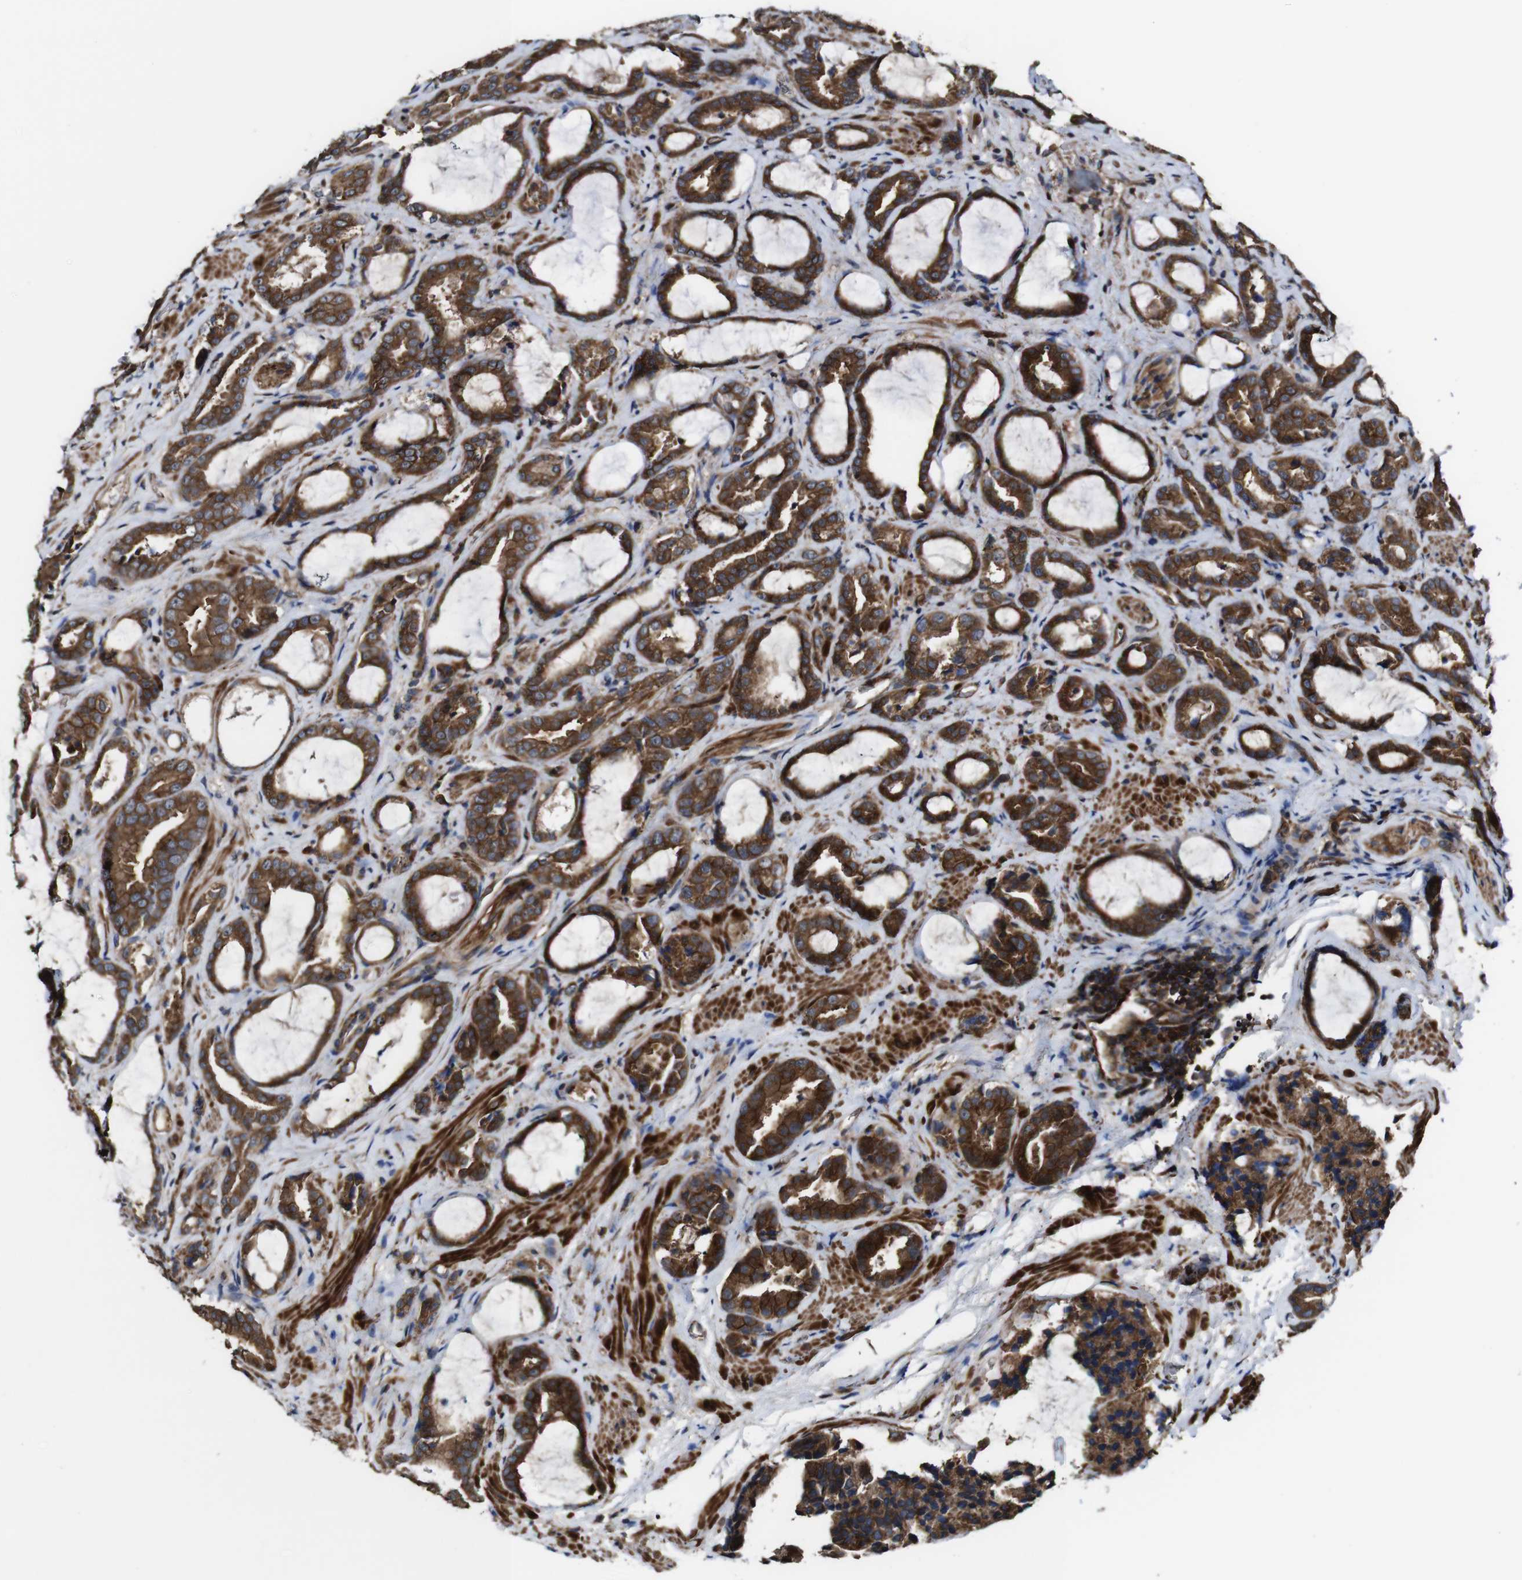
{"staining": {"intensity": "strong", "quantity": ">75%", "location": "cytoplasmic/membranous"}, "tissue": "prostate cancer", "cell_type": "Tumor cells", "image_type": "cancer", "snomed": [{"axis": "morphology", "description": "Adenocarcinoma, Low grade"}, {"axis": "topography", "description": "Prostate"}], "caption": "IHC of human prostate cancer (adenocarcinoma (low-grade)) displays high levels of strong cytoplasmic/membranous staining in about >75% of tumor cells. The staining was performed using DAB to visualize the protein expression in brown, while the nuclei were stained in blue with hematoxylin (Magnification: 20x).", "gene": "TNIK", "patient": {"sex": "male", "age": 60}}